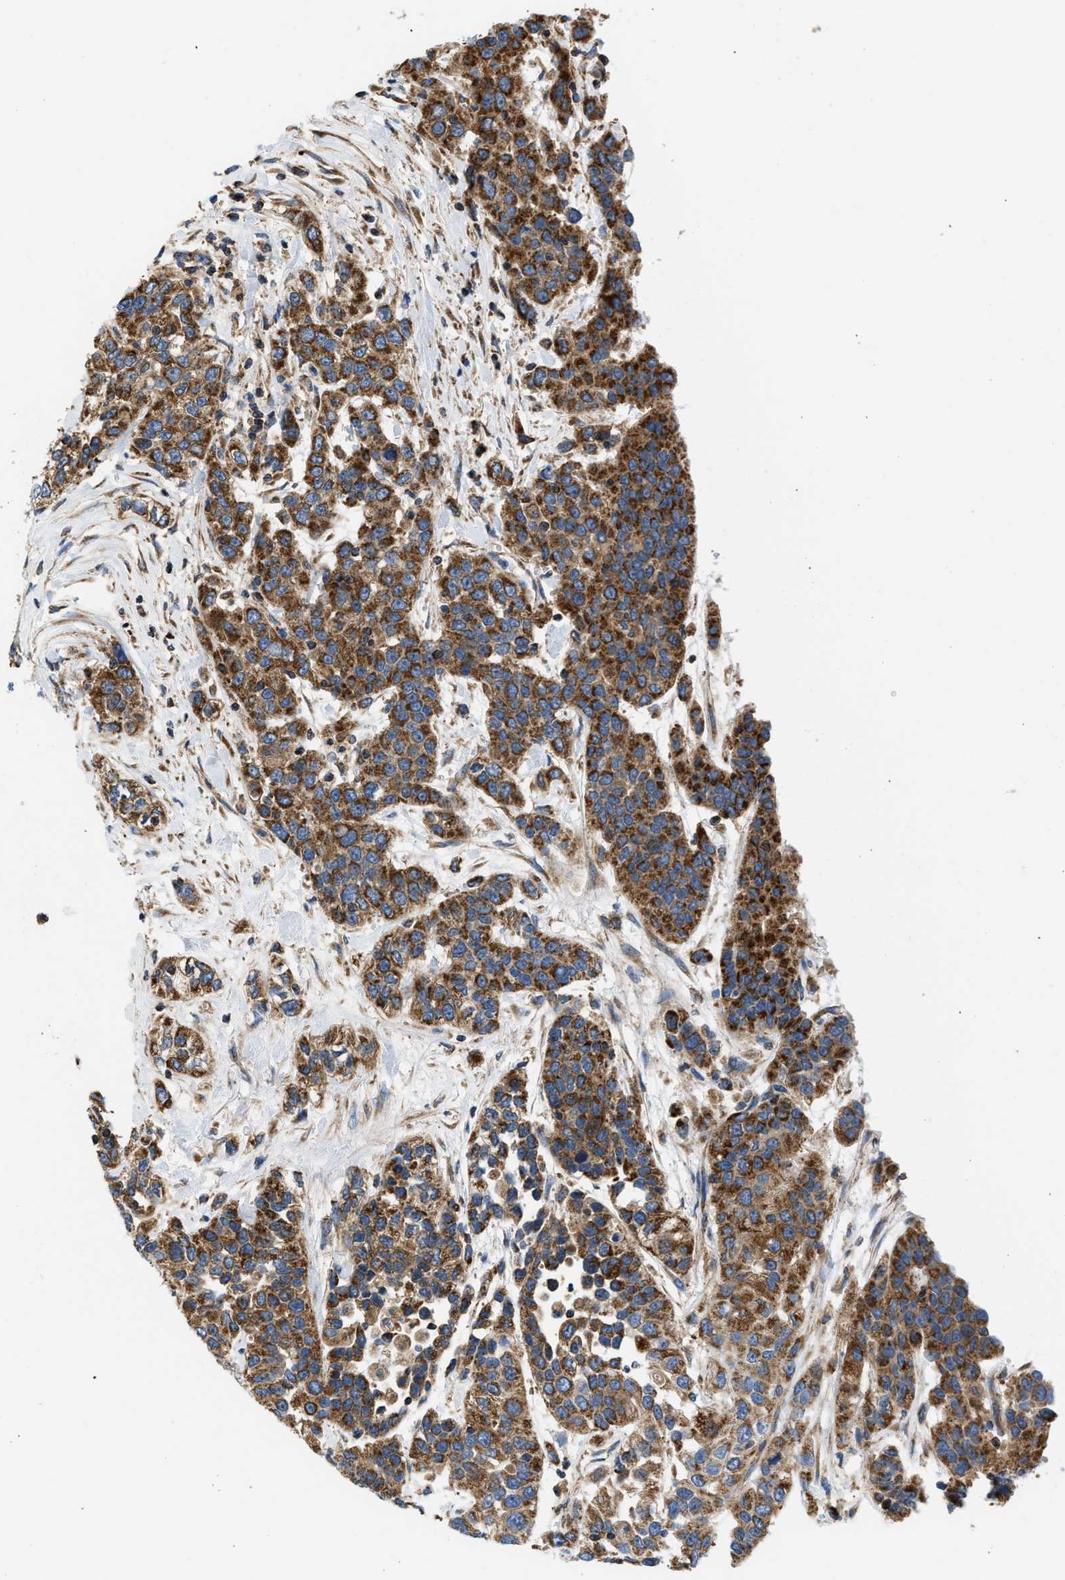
{"staining": {"intensity": "strong", "quantity": ">75%", "location": "cytoplasmic/membranous"}, "tissue": "urothelial cancer", "cell_type": "Tumor cells", "image_type": "cancer", "snomed": [{"axis": "morphology", "description": "Urothelial carcinoma, High grade"}, {"axis": "topography", "description": "Urinary bladder"}], "caption": "Protein expression analysis of human urothelial cancer reveals strong cytoplasmic/membranous staining in about >75% of tumor cells.", "gene": "OPTN", "patient": {"sex": "female", "age": 80}}